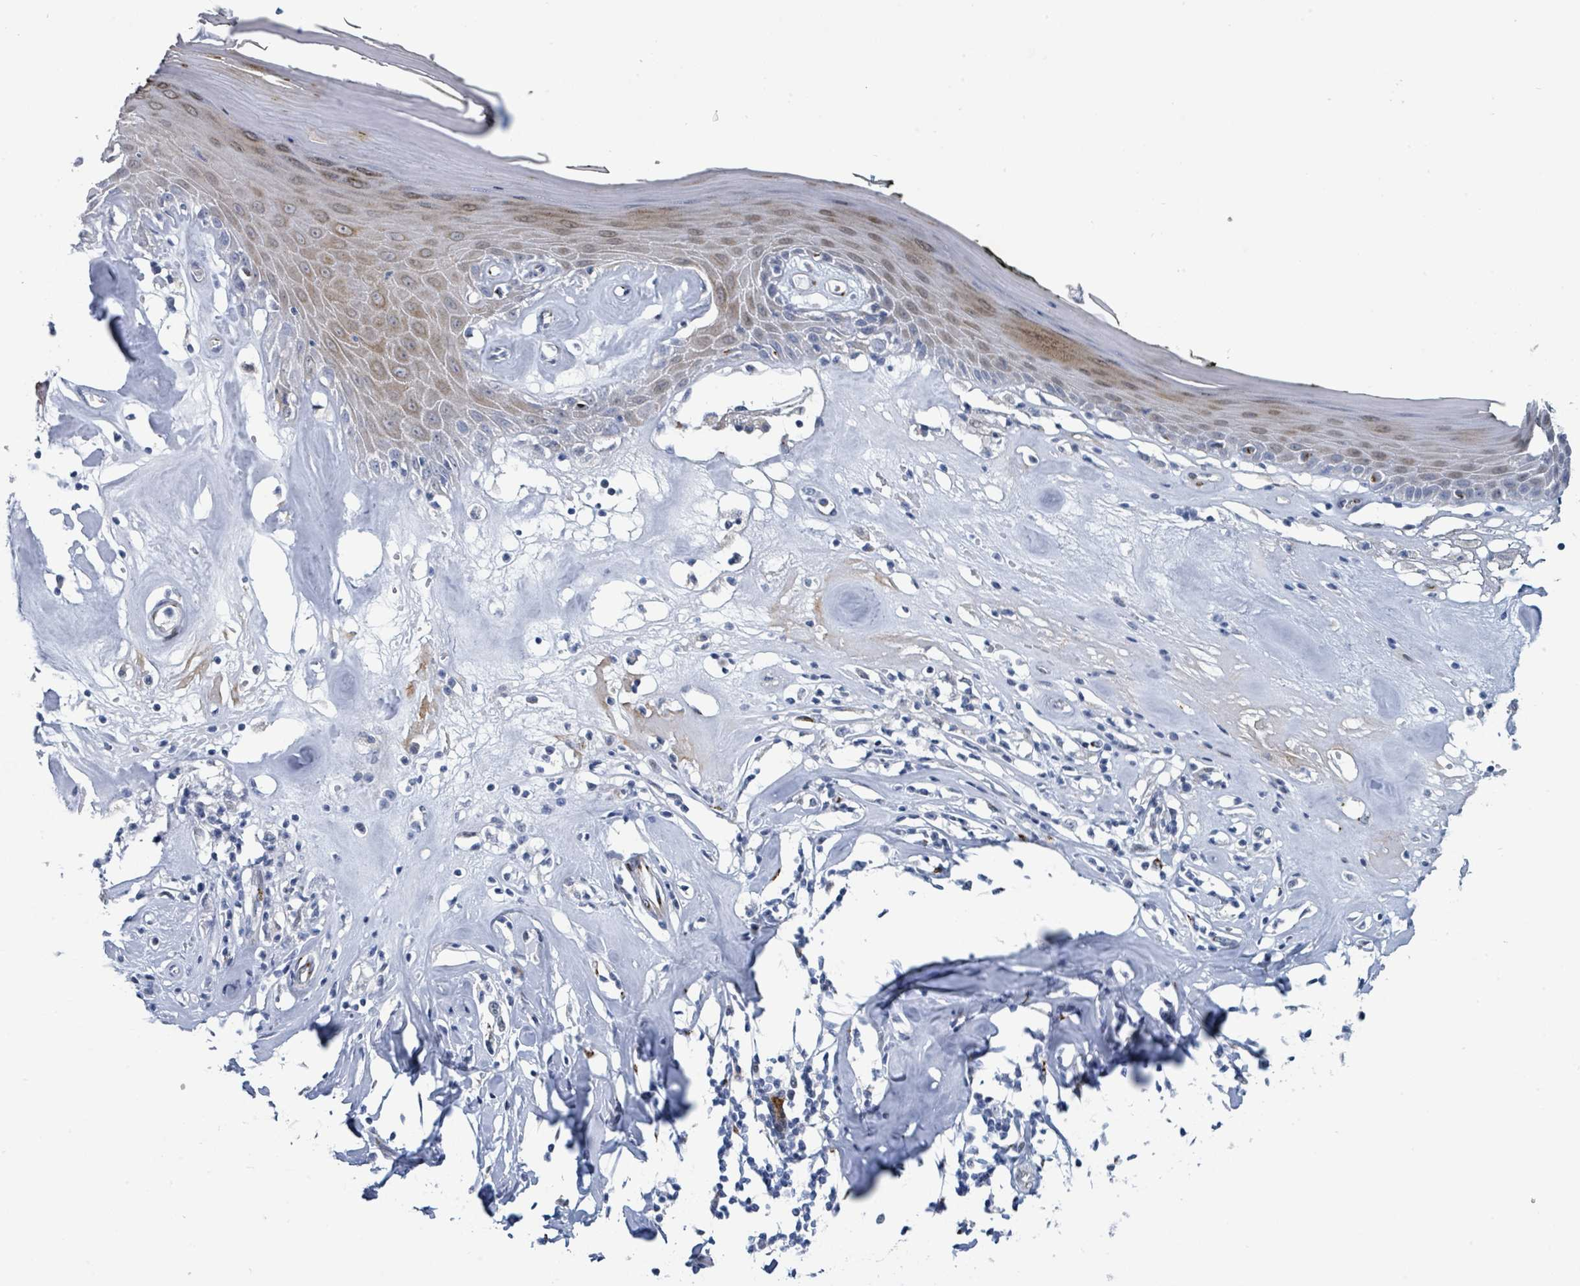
{"staining": {"intensity": "moderate", "quantity": "25%-75%", "location": "cytoplasmic/membranous,nuclear"}, "tissue": "skin", "cell_type": "Epidermal cells", "image_type": "normal", "snomed": [{"axis": "morphology", "description": "Normal tissue, NOS"}, {"axis": "morphology", "description": "Inflammation, NOS"}, {"axis": "topography", "description": "Vulva"}], "caption": "Skin stained for a protein (brown) demonstrates moderate cytoplasmic/membranous,nuclear positive expression in about 25%-75% of epidermal cells.", "gene": "DCAF5", "patient": {"sex": "female", "age": 84}}